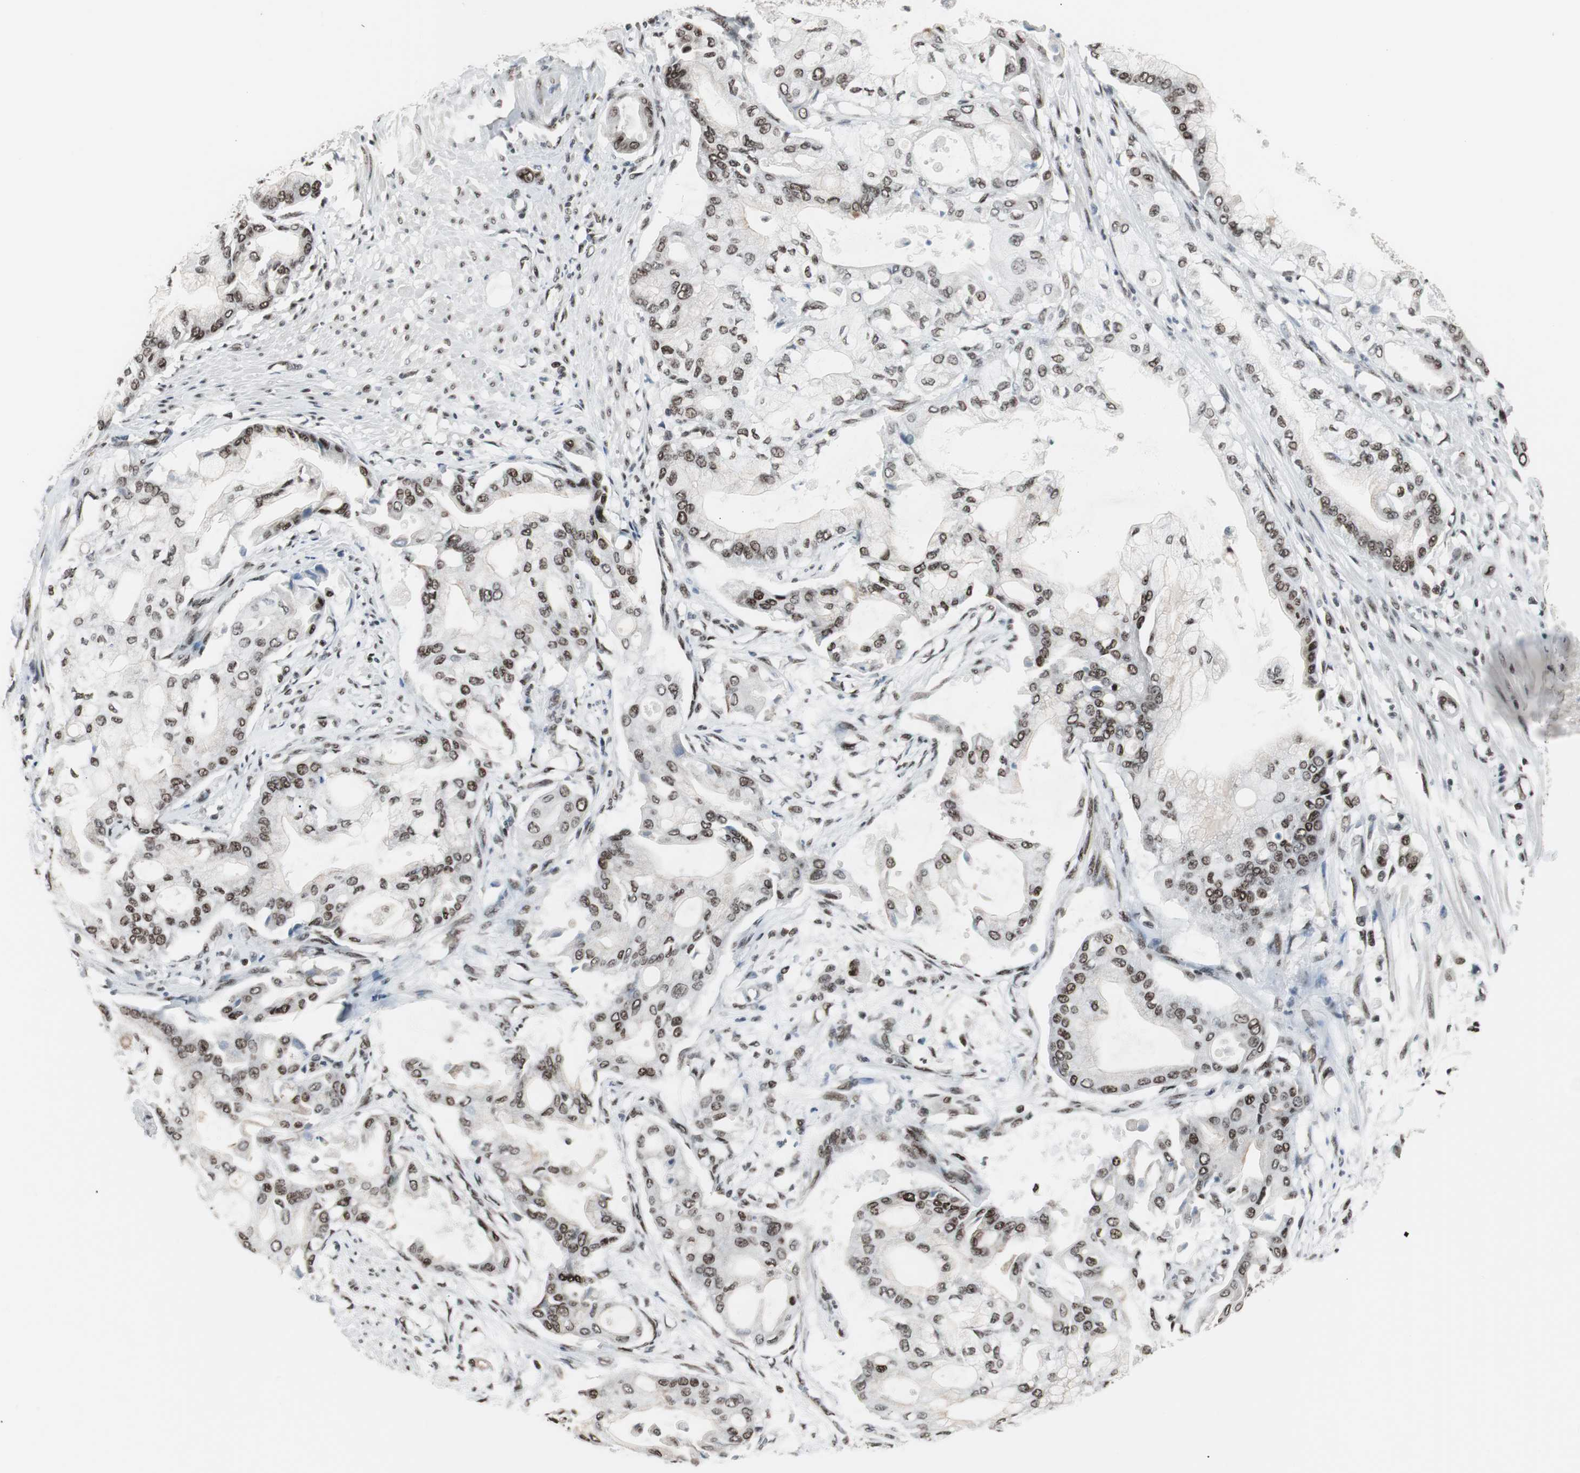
{"staining": {"intensity": "moderate", "quantity": ">75%", "location": "nuclear"}, "tissue": "pancreatic cancer", "cell_type": "Tumor cells", "image_type": "cancer", "snomed": [{"axis": "morphology", "description": "Adenocarcinoma, NOS"}, {"axis": "morphology", "description": "Adenocarcinoma, metastatic, NOS"}, {"axis": "topography", "description": "Lymph node"}, {"axis": "topography", "description": "Pancreas"}, {"axis": "topography", "description": "Duodenum"}], "caption": "Immunohistochemical staining of human pancreatic cancer (metastatic adenocarcinoma) reveals medium levels of moderate nuclear protein expression in approximately >75% of tumor cells. (IHC, brightfield microscopy, high magnification).", "gene": "XRCC1", "patient": {"sex": "female", "age": 64}}